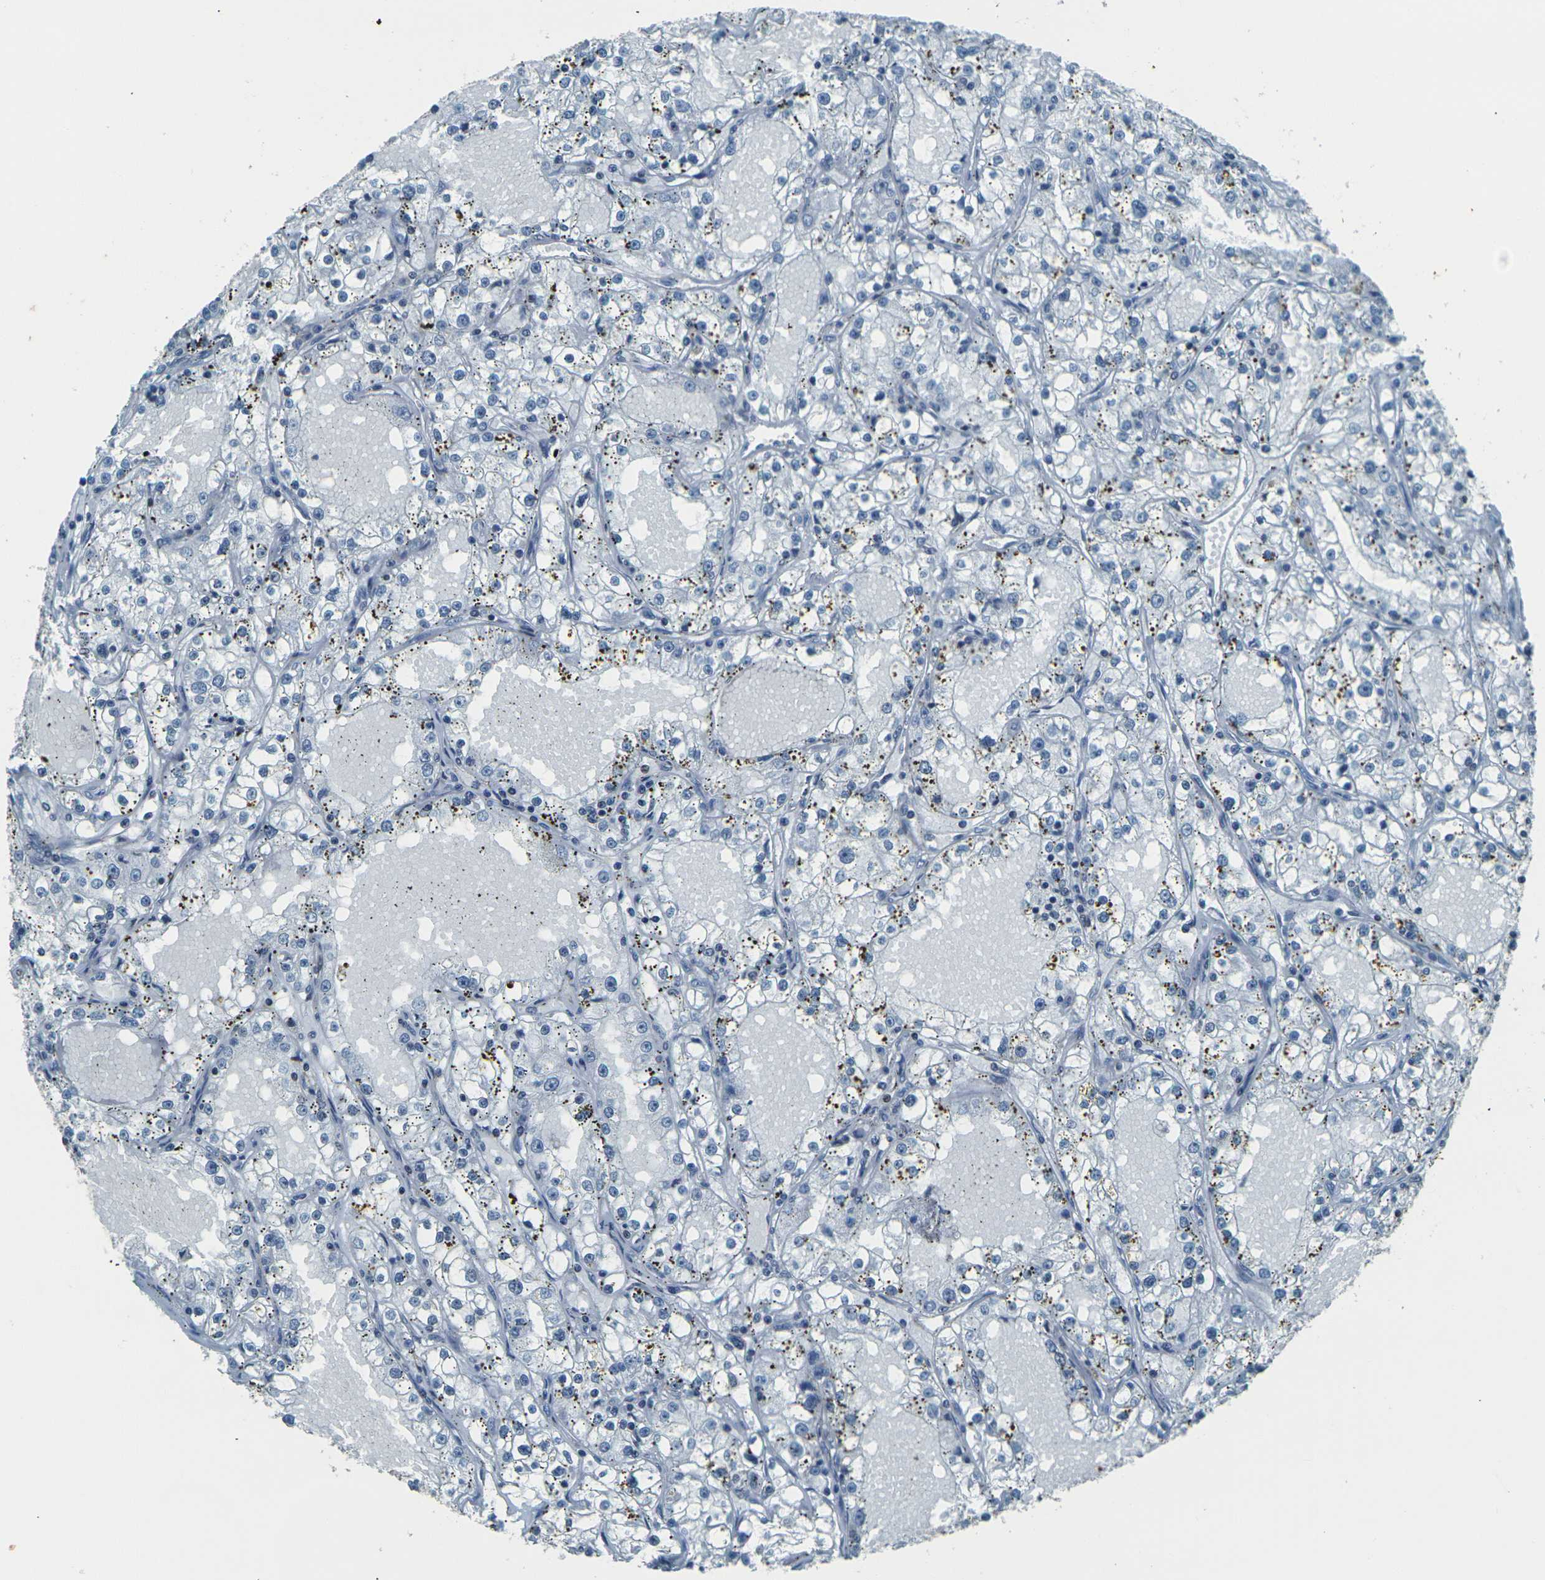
{"staining": {"intensity": "negative", "quantity": "none", "location": "none"}, "tissue": "renal cancer", "cell_type": "Tumor cells", "image_type": "cancer", "snomed": [{"axis": "morphology", "description": "Adenocarcinoma, NOS"}, {"axis": "topography", "description": "Kidney"}], "caption": "This is an IHC histopathology image of human renal cancer (adenocarcinoma). There is no positivity in tumor cells.", "gene": "NHEJ1", "patient": {"sex": "male", "age": 56}}